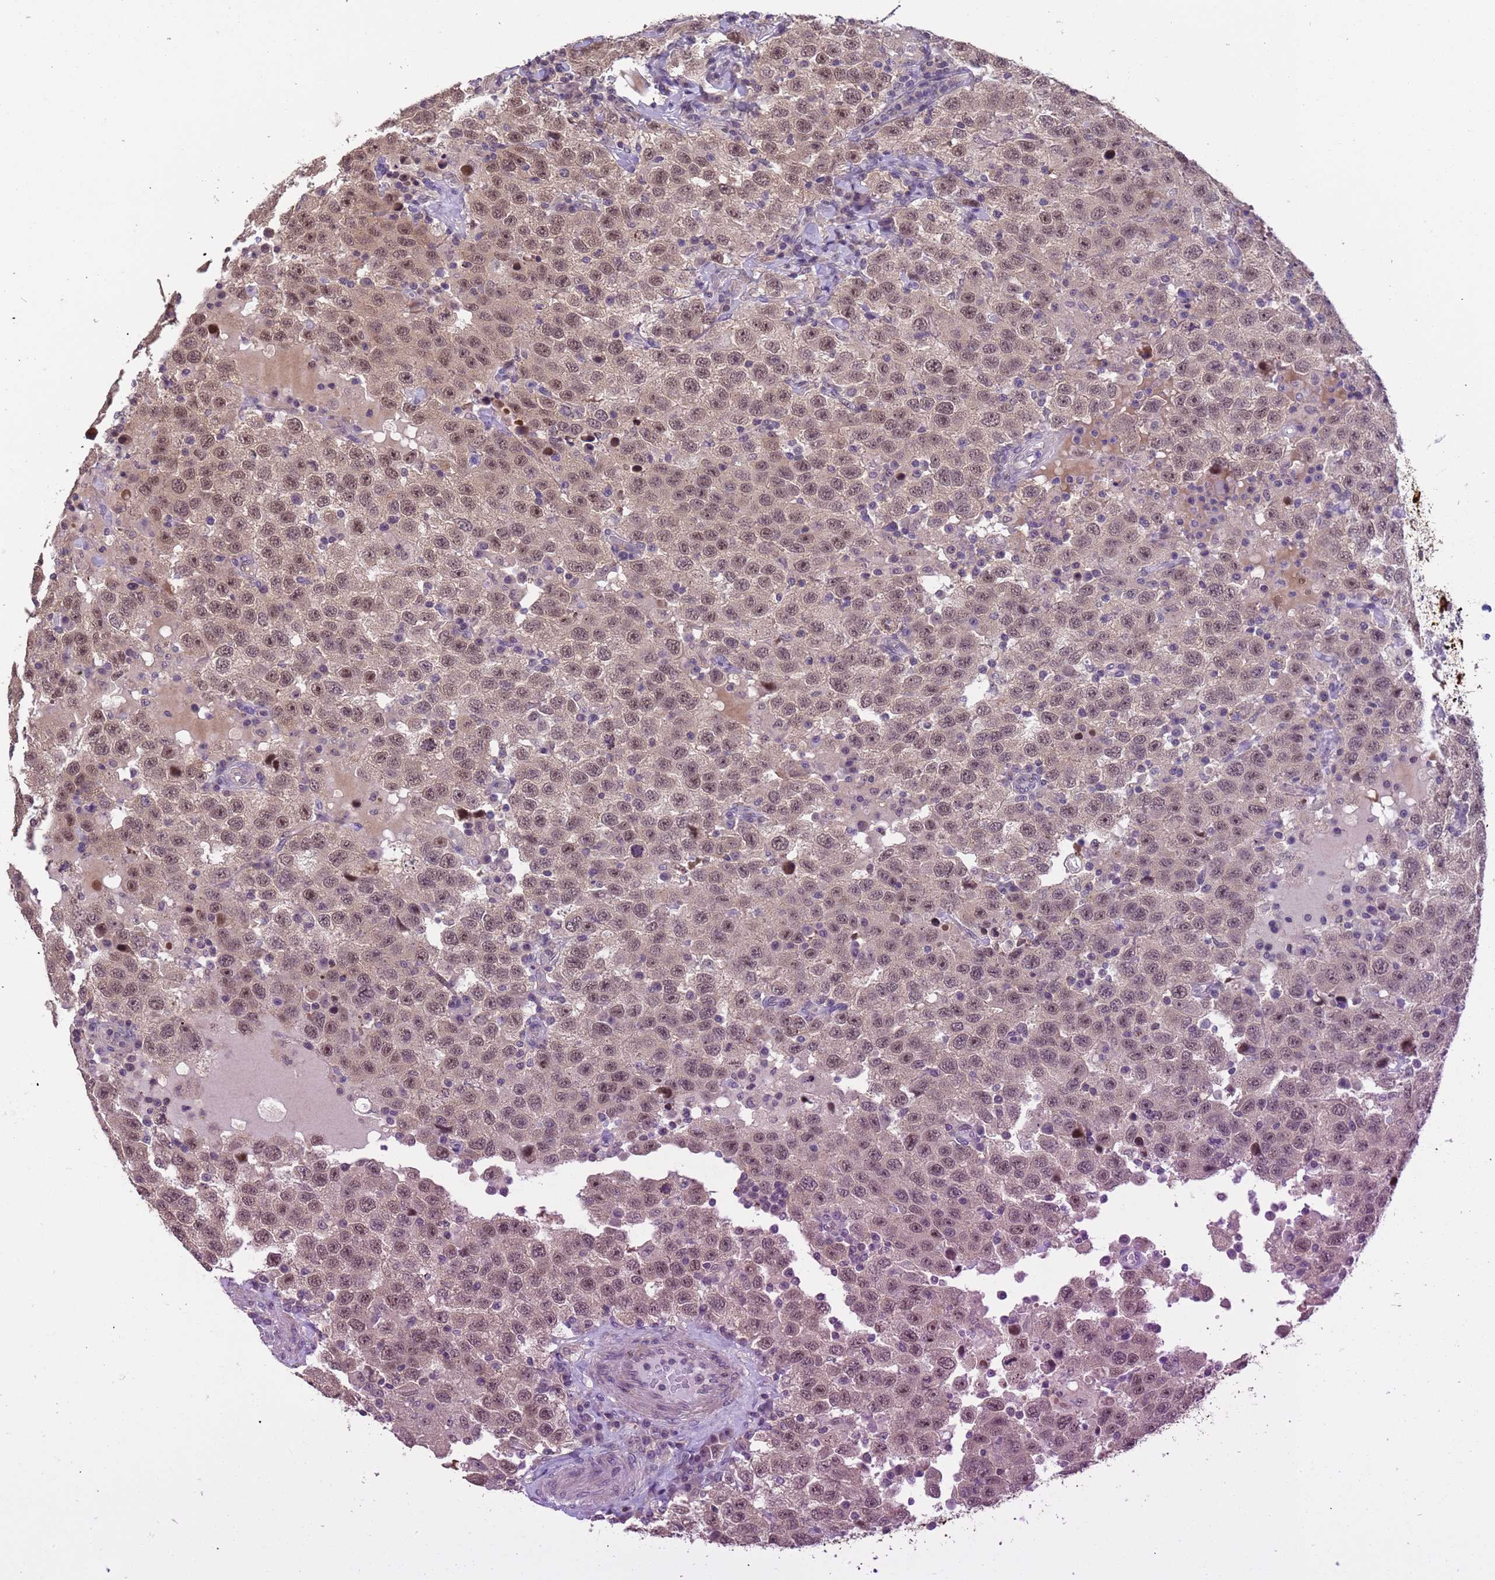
{"staining": {"intensity": "moderate", "quantity": ">75%", "location": "nuclear"}, "tissue": "testis cancer", "cell_type": "Tumor cells", "image_type": "cancer", "snomed": [{"axis": "morphology", "description": "Seminoma, NOS"}, {"axis": "topography", "description": "Testis"}], "caption": "About >75% of tumor cells in testis seminoma demonstrate moderate nuclear protein positivity as visualized by brown immunohistochemical staining.", "gene": "VWA3A", "patient": {"sex": "male", "age": 41}}